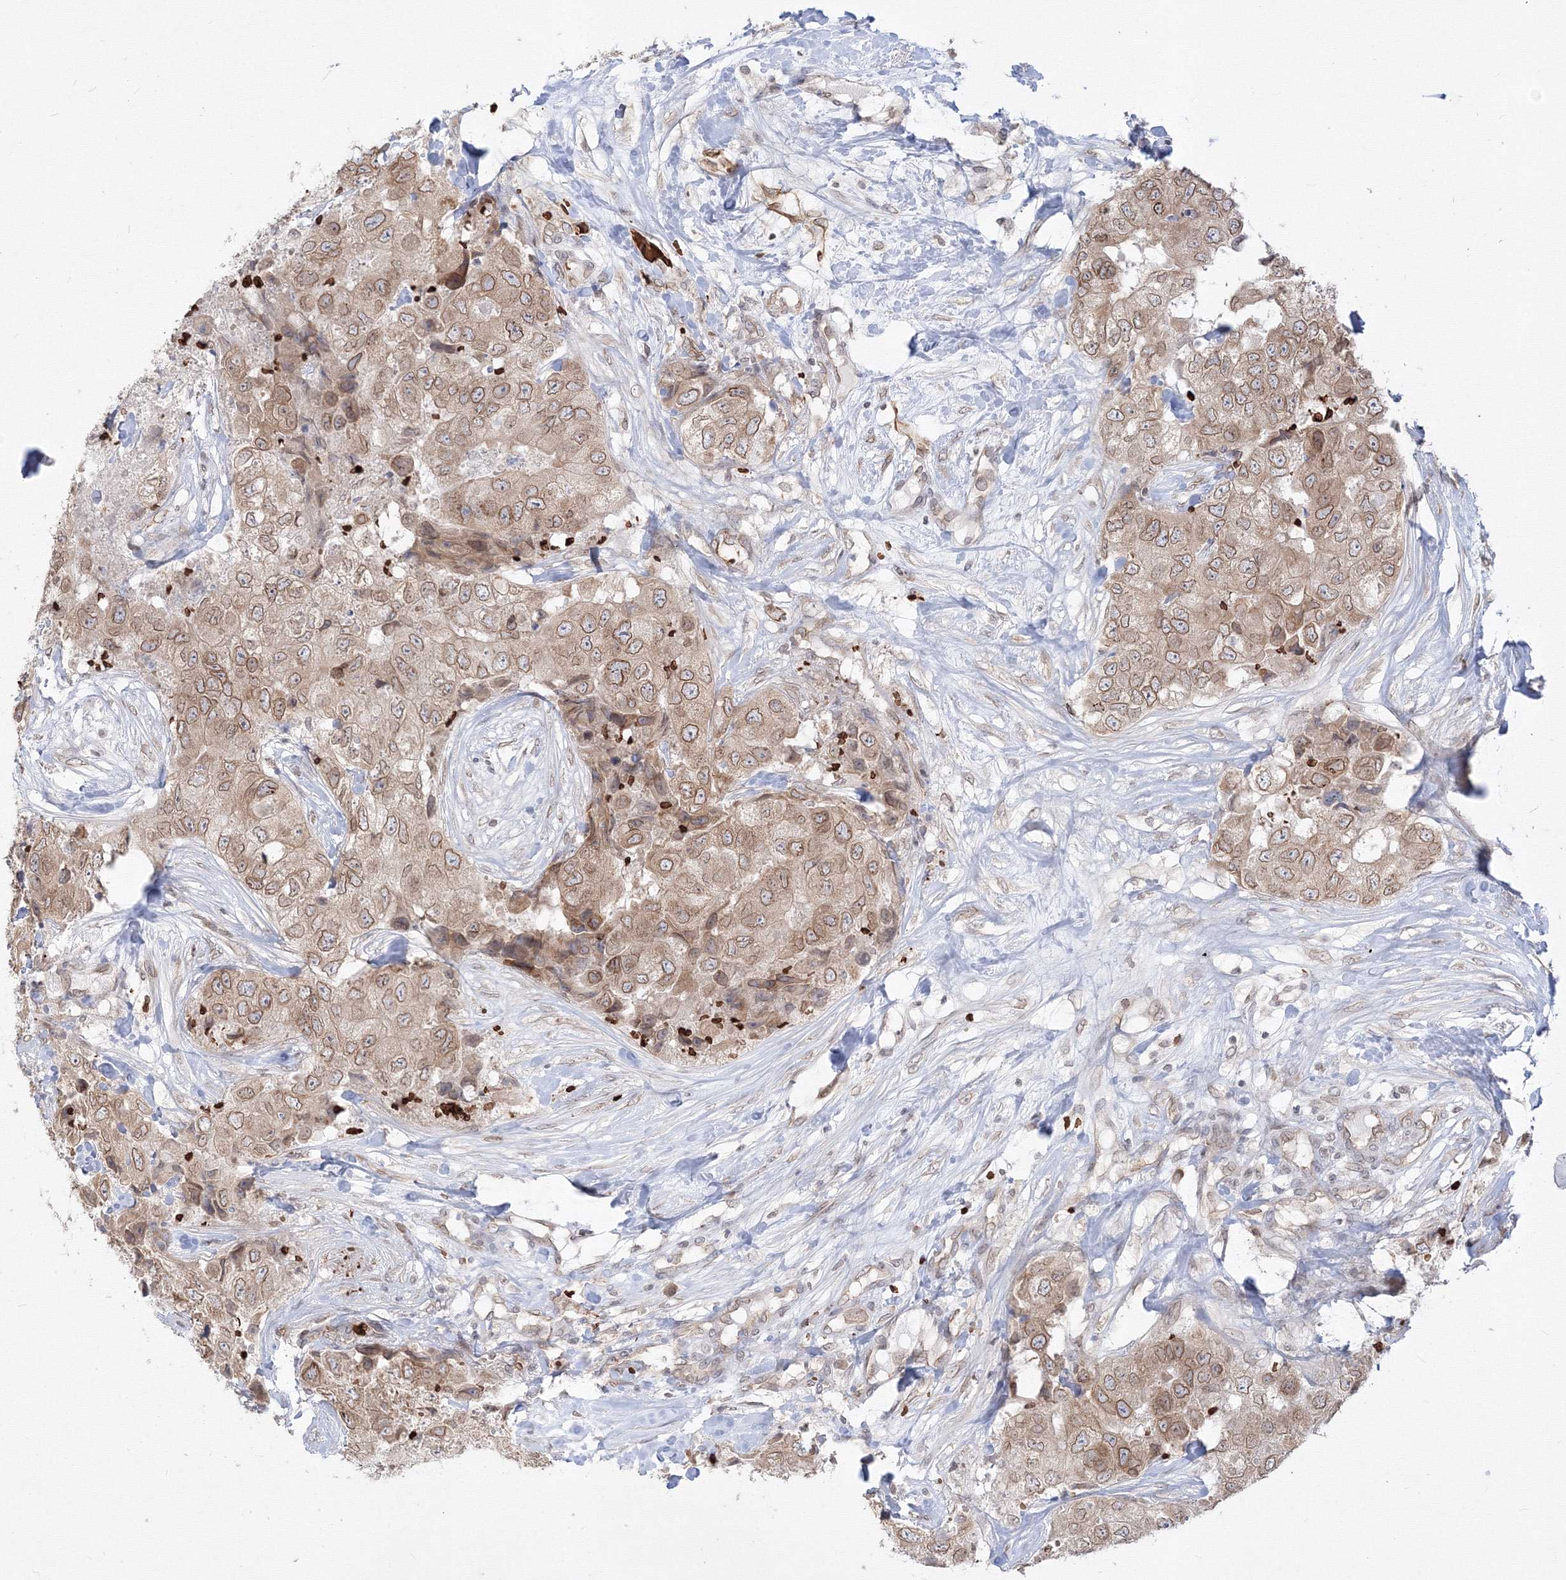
{"staining": {"intensity": "moderate", "quantity": ">75%", "location": "cytoplasmic/membranous,nuclear"}, "tissue": "breast cancer", "cell_type": "Tumor cells", "image_type": "cancer", "snomed": [{"axis": "morphology", "description": "Duct carcinoma"}, {"axis": "topography", "description": "Breast"}], "caption": "Immunohistochemistry of breast invasive ductal carcinoma exhibits medium levels of moderate cytoplasmic/membranous and nuclear positivity in approximately >75% of tumor cells.", "gene": "DNAJB2", "patient": {"sex": "female", "age": 62}}